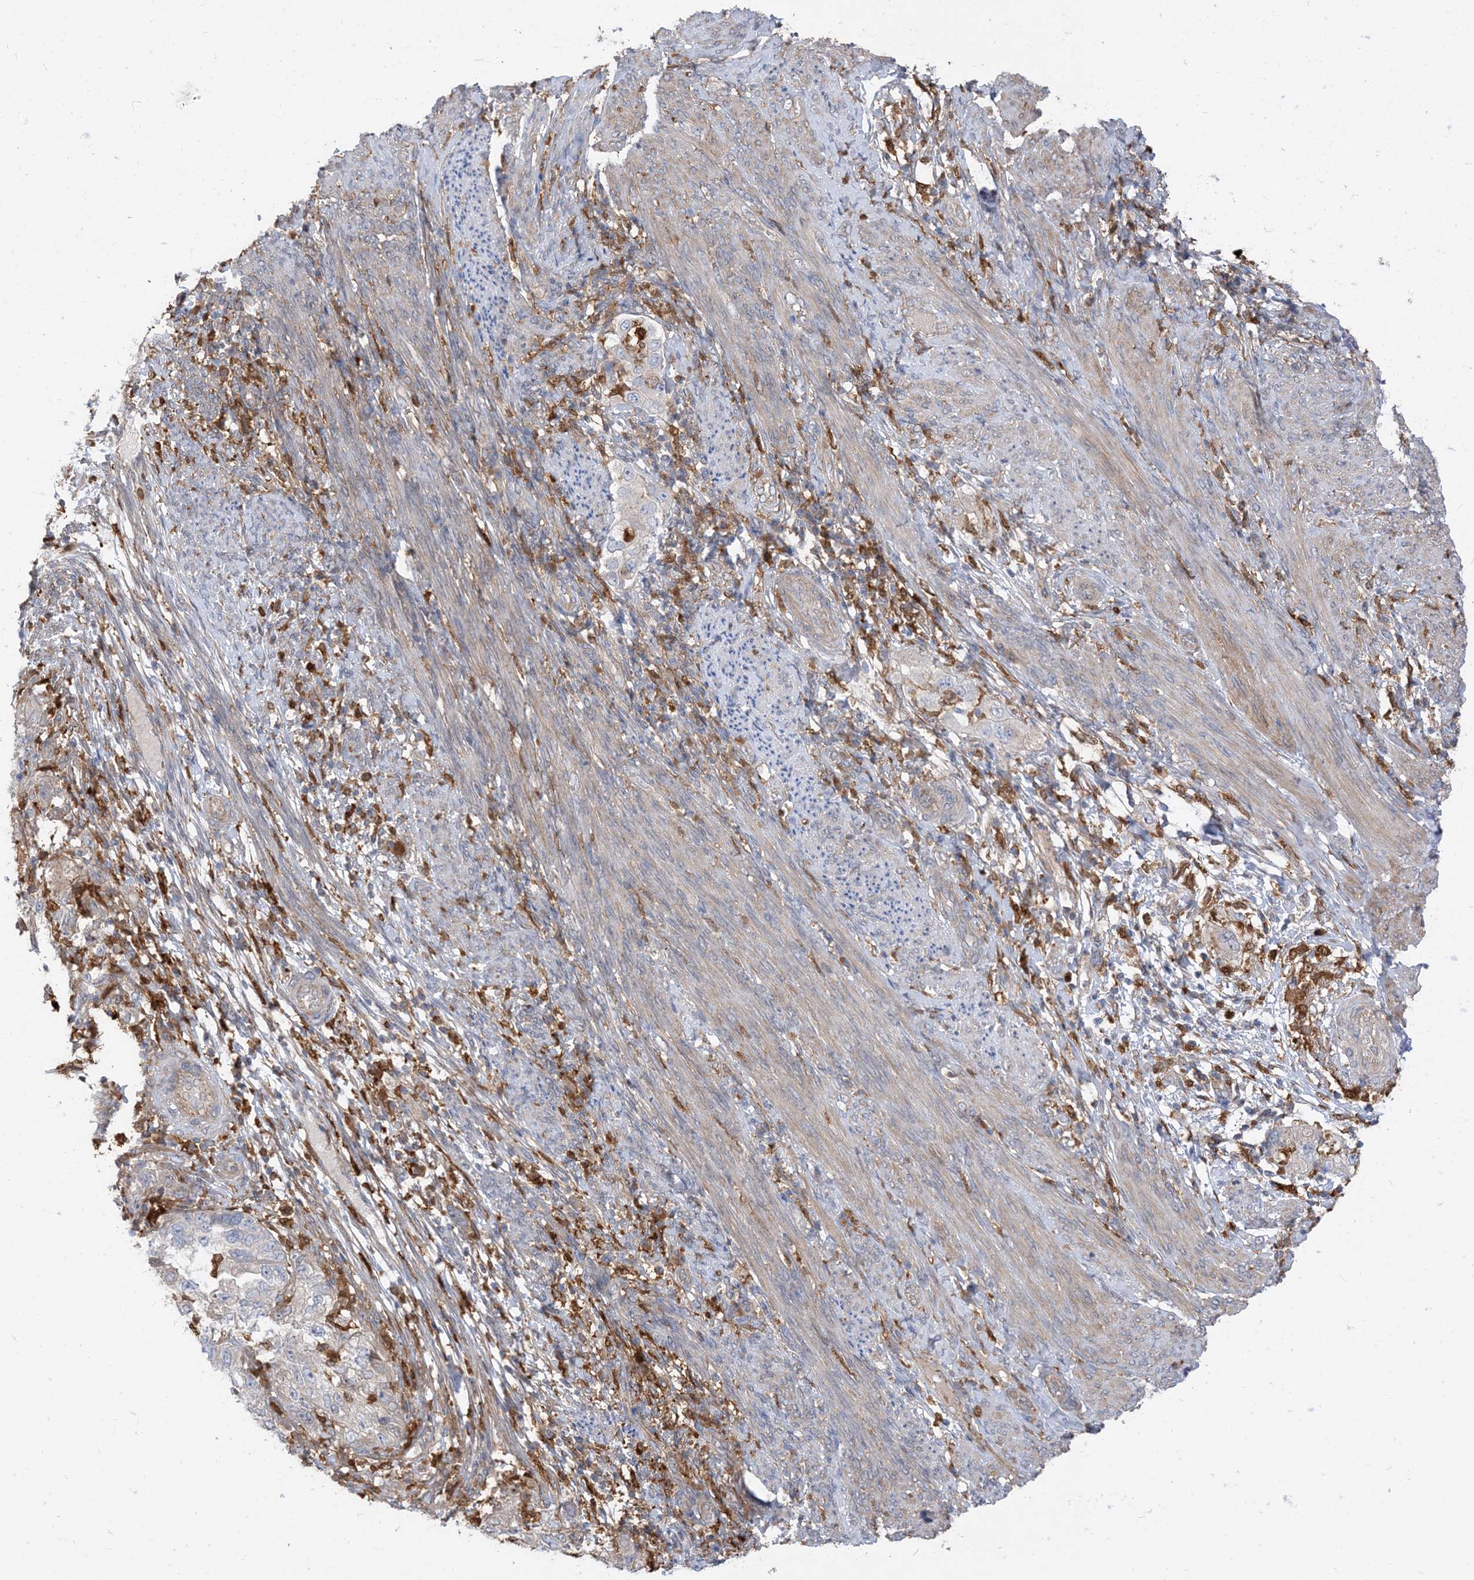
{"staining": {"intensity": "negative", "quantity": "none", "location": "none"}, "tissue": "endometrial cancer", "cell_type": "Tumor cells", "image_type": "cancer", "snomed": [{"axis": "morphology", "description": "Adenocarcinoma, NOS"}, {"axis": "topography", "description": "Endometrium"}], "caption": "This is a histopathology image of IHC staining of endometrial cancer, which shows no staining in tumor cells.", "gene": "NAGK", "patient": {"sex": "female", "age": 85}}